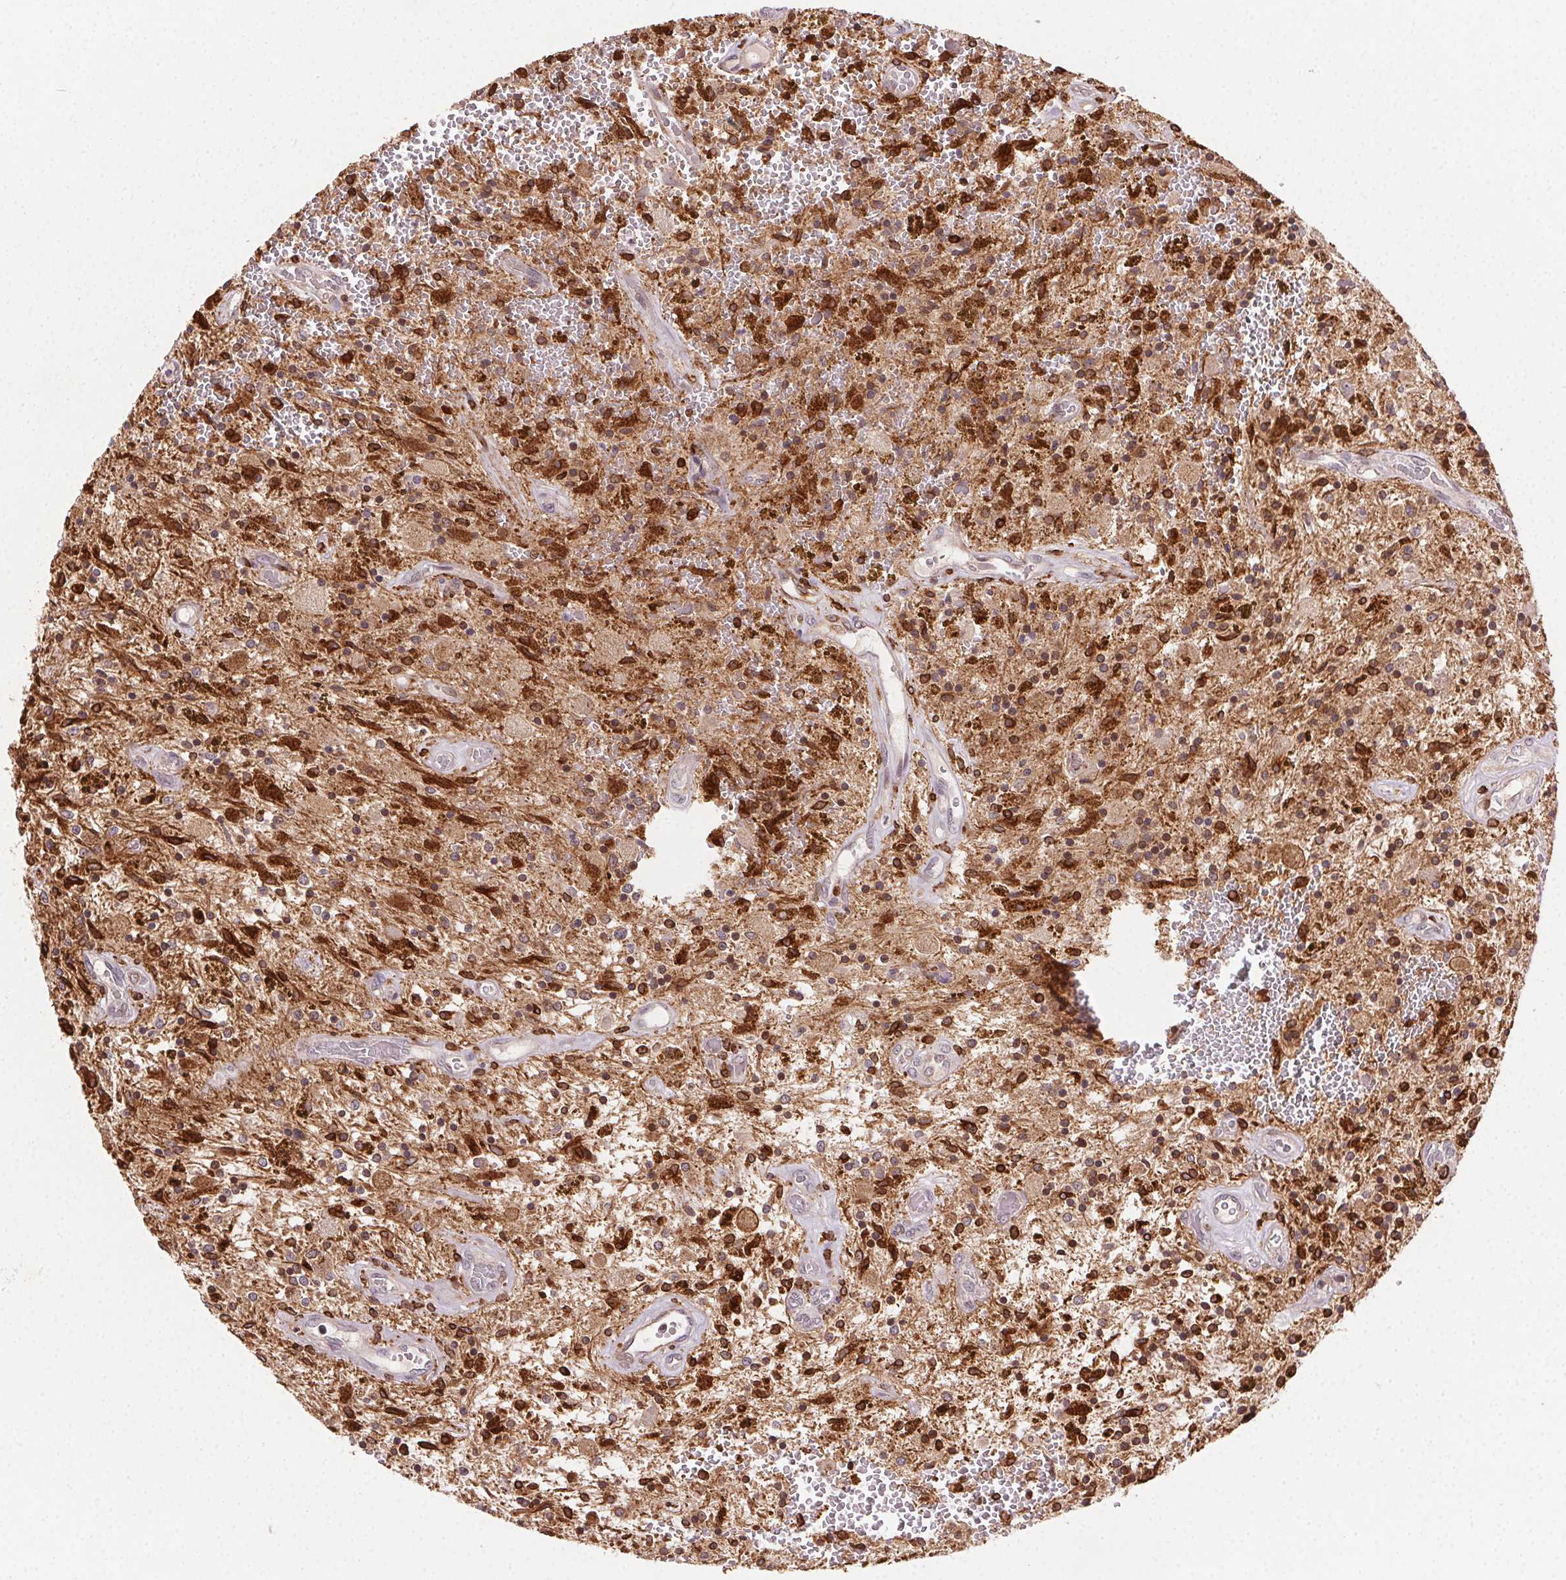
{"staining": {"intensity": "strong", "quantity": "25%-75%", "location": "cytoplasmic/membranous"}, "tissue": "glioma", "cell_type": "Tumor cells", "image_type": "cancer", "snomed": [{"axis": "morphology", "description": "Glioma, malignant, Low grade"}, {"axis": "topography", "description": "Cerebellum"}], "caption": "Glioma stained with immunohistochemistry demonstrates strong cytoplasmic/membranous staining in about 25%-75% of tumor cells.", "gene": "RNASET2", "patient": {"sex": "female", "age": 14}}